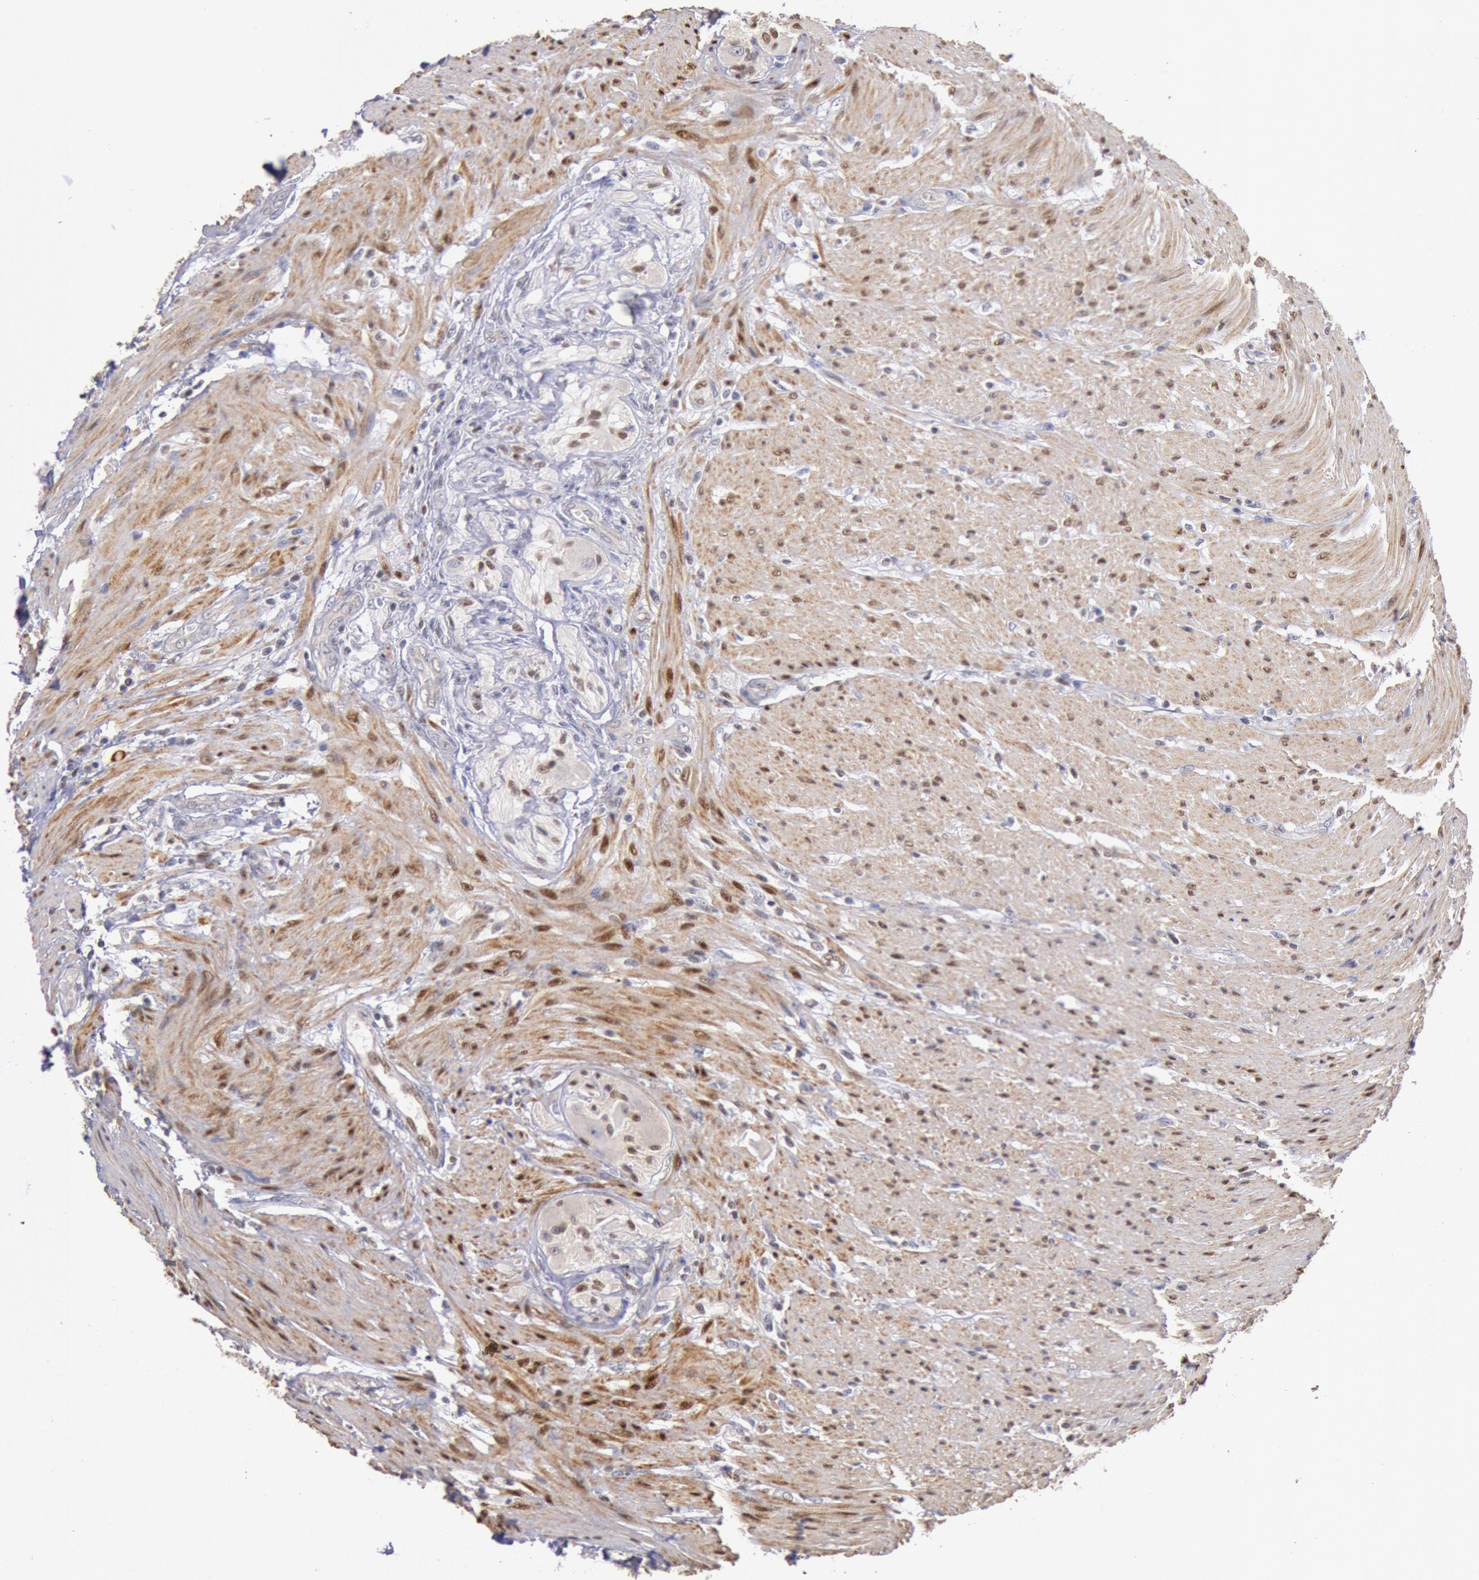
{"staining": {"intensity": "moderate", "quantity": "25%-75%", "location": "nuclear"}, "tissue": "colorectal cancer", "cell_type": "Tumor cells", "image_type": "cancer", "snomed": [{"axis": "morphology", "description": "Adenocarcinoma, NOS"}, {"axis": "topography", "description": "Colon"}], "caption": "This is an image of immunohistochemistry (IHC) staining of colorectal cancer, which shows moderate expression in the nuclear of tumor cells.", "gene": "RPS6KA5", "patient": {"sex": "female", "age": 46}}